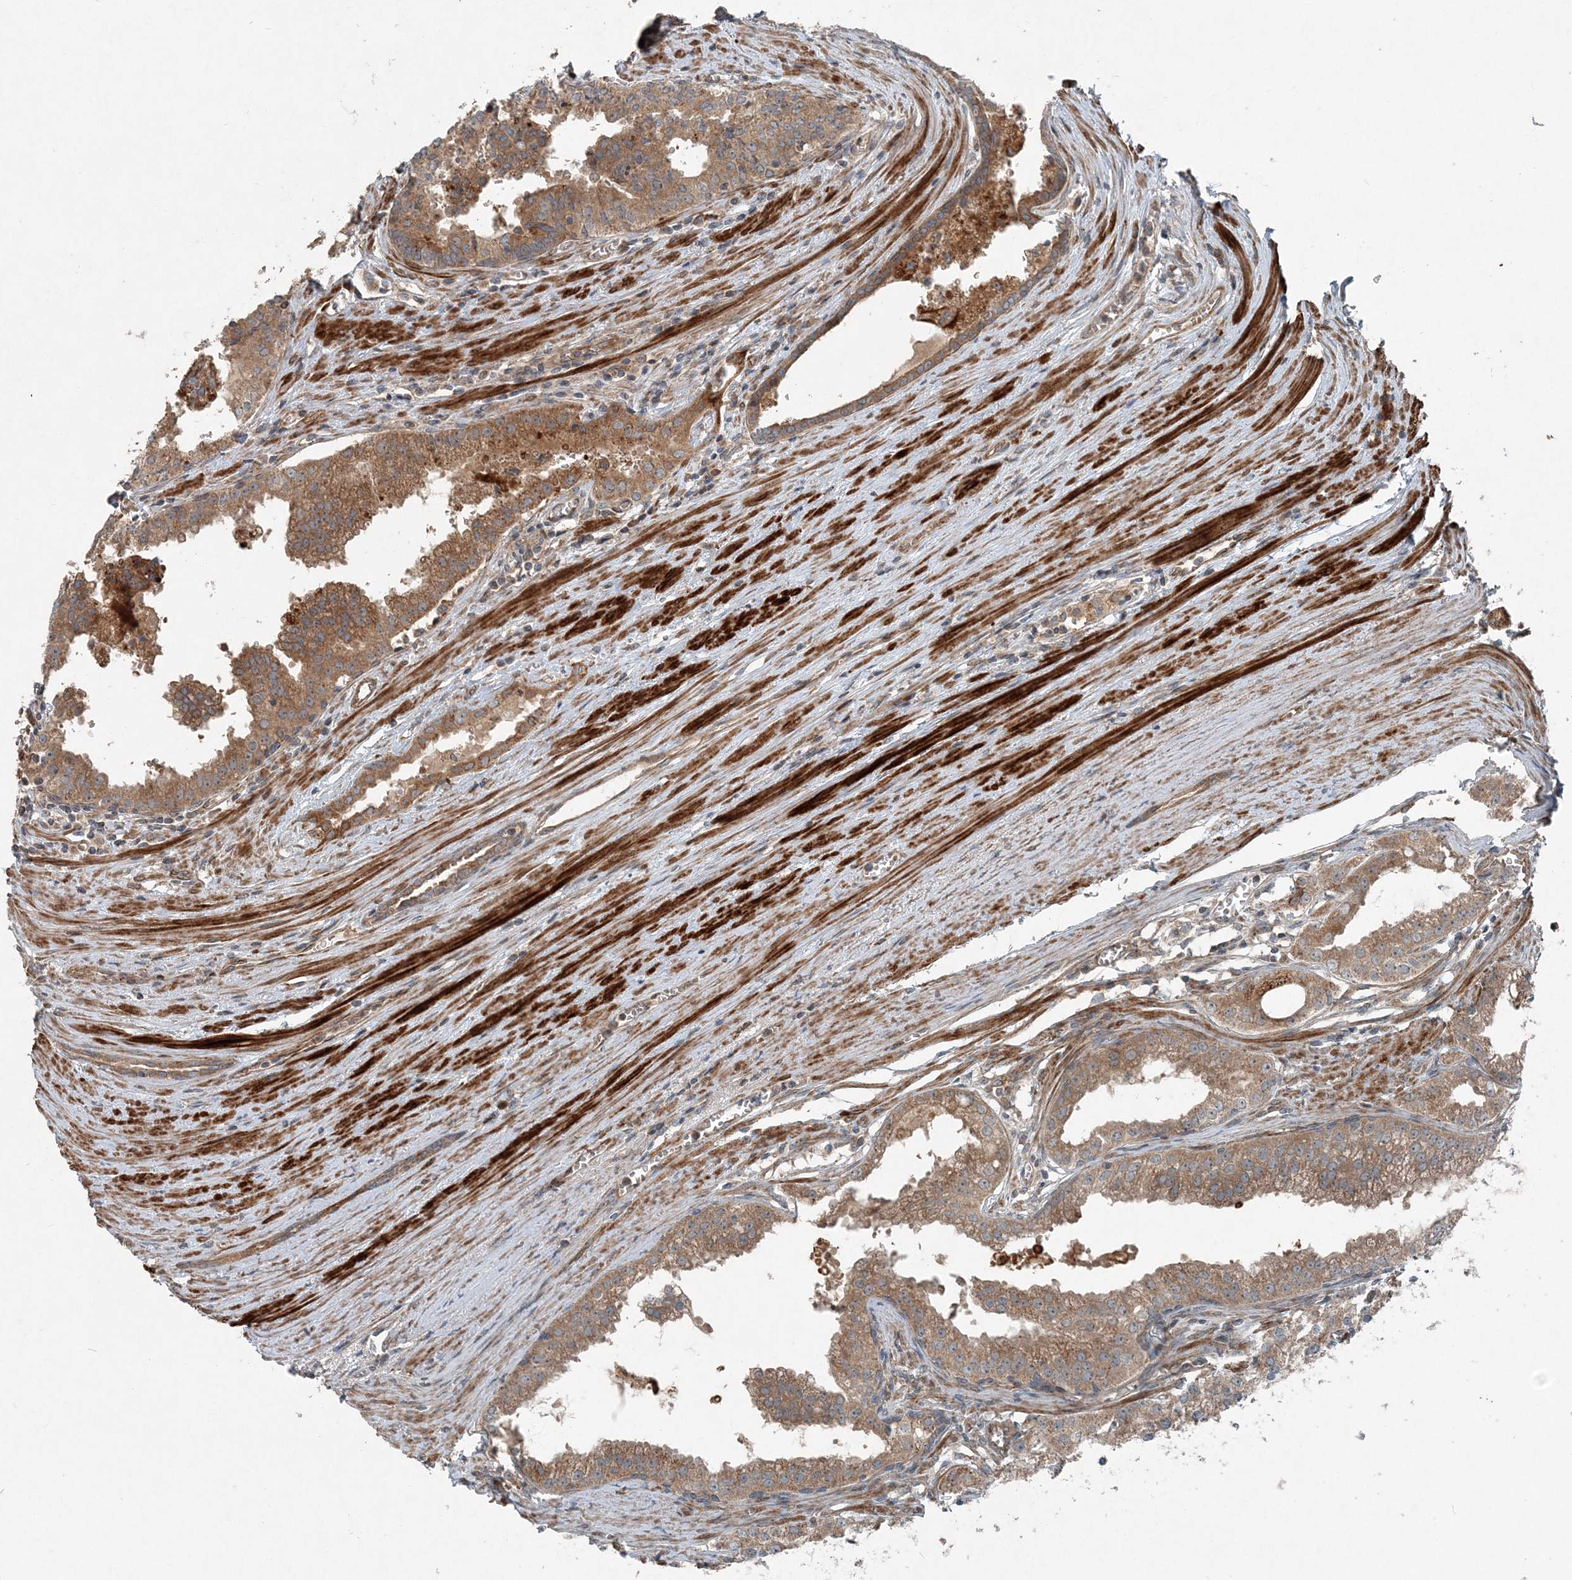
{"staining": {"intensity": "moderate", "quantity": ">75%", "location": "cytoplasmic/membranous"}, "tissue": "prostate cancer", "cell_type": "Tumor cells", "image_type": "cancer", "snomed": [{"axis": "morphology", "description": "Adenocarcinoma, High grade"}, {"axis": "topography", "description": "Prostate"}], "caption": "The image reveals immunohistochemical staining of prostate adenocarcinoma (high-grade). There is moderate cytoplasmic/membranous positivity is appreciated in approximately >75% of tumor cells.", "gene": "INTU", "patient": {"sex": "male", "age": 68}}